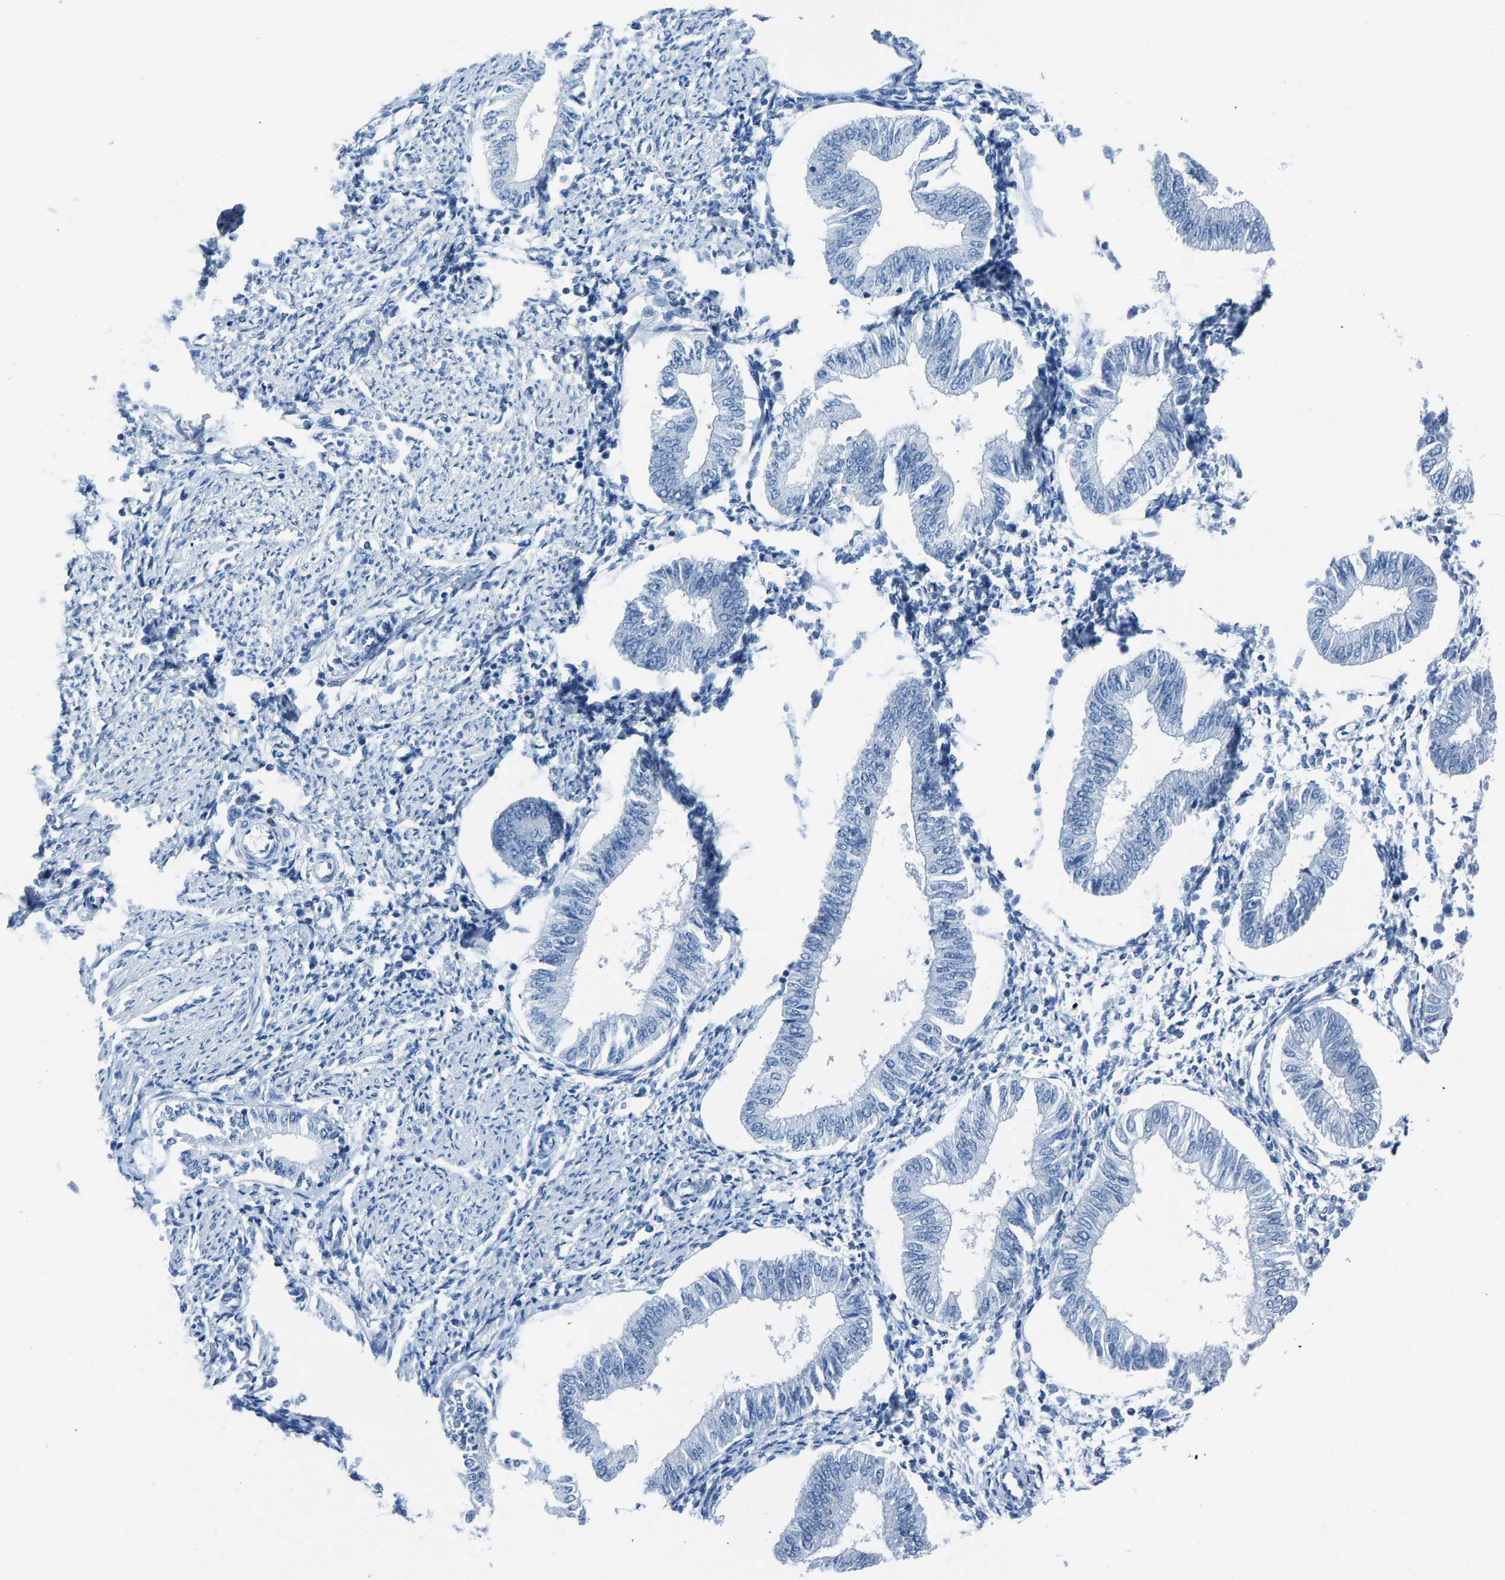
{"staining": {"intensity": "negative", "quantity": "none", "location": "none"}, "tissue": "endometrium", "cell_type": "Cells in endometrial stroma", "image_type": "normal", "snomed": [{"axis": "morphology", "description": "Normal tissue, NOS"}, {"axis": "topography", "description": "Endometrium"}], "caption": "The micrograph shows no significant staining in cells in endometrial stroma of endometrium. (DAB (3,3'-diaminobenzidine) immunohistochemistry, high magnification).", "gene": "SERPINB3", "patient": {"sex": "female", "age": 50}}